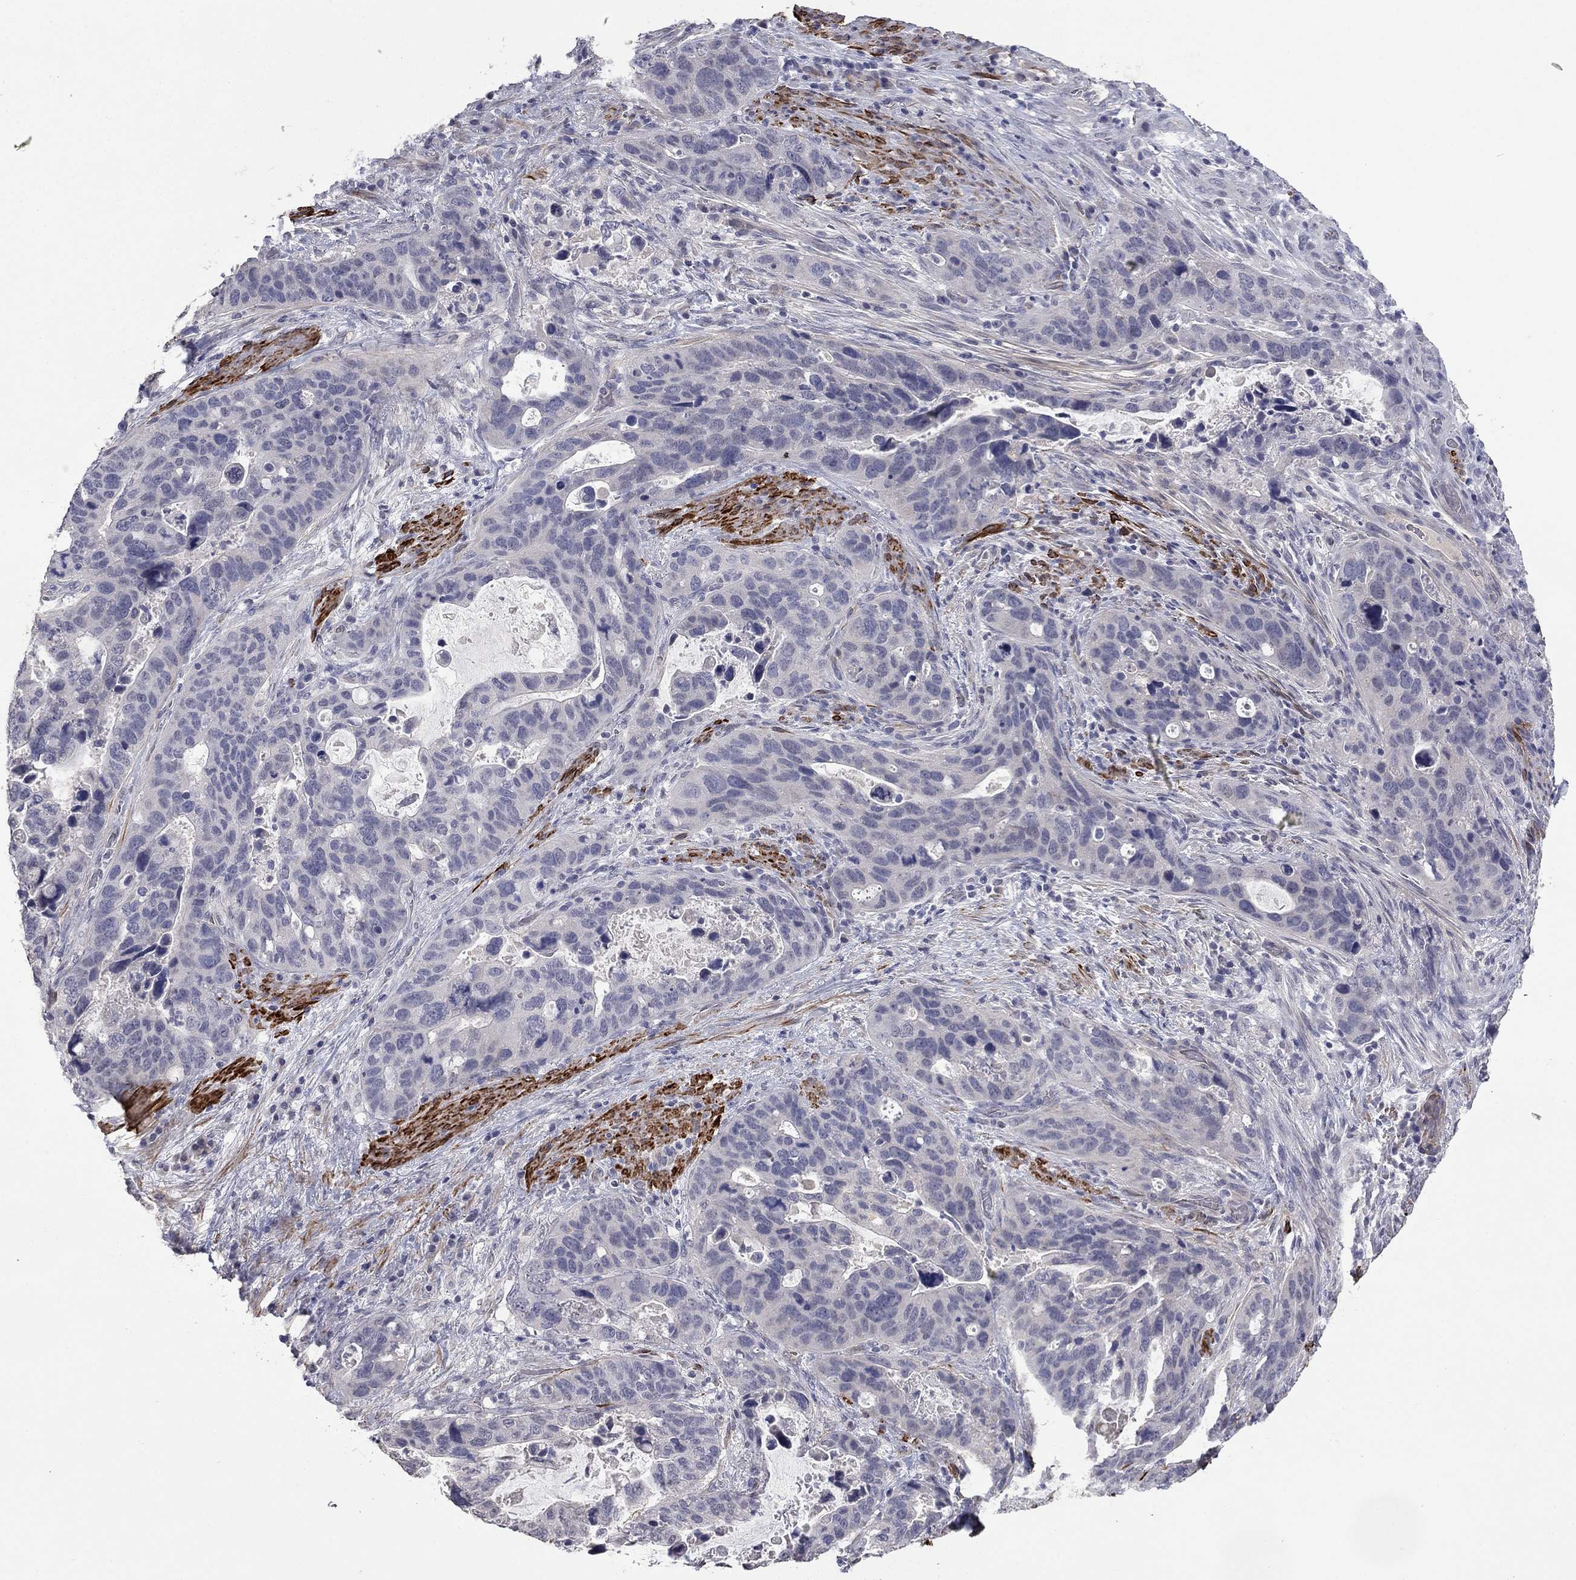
{"staining": {"intensity": "negative", "quantity": "none", "location": "none"}, "tissue": "stomach cancer", "cell_type": "Tumor cells", "image_type": "cancer", "snomed": [{"axis": "morphology", "description": "Adenocarcinoma, NOS"}, {"axis": "topography", "description": "Stomach"}], "caption": "Stomach cancer was stained to show a protein in brown. There is no significant expression in tumor cells.", "gene": "IP6K3", "patient": {"sex": "male", "age": 54}}